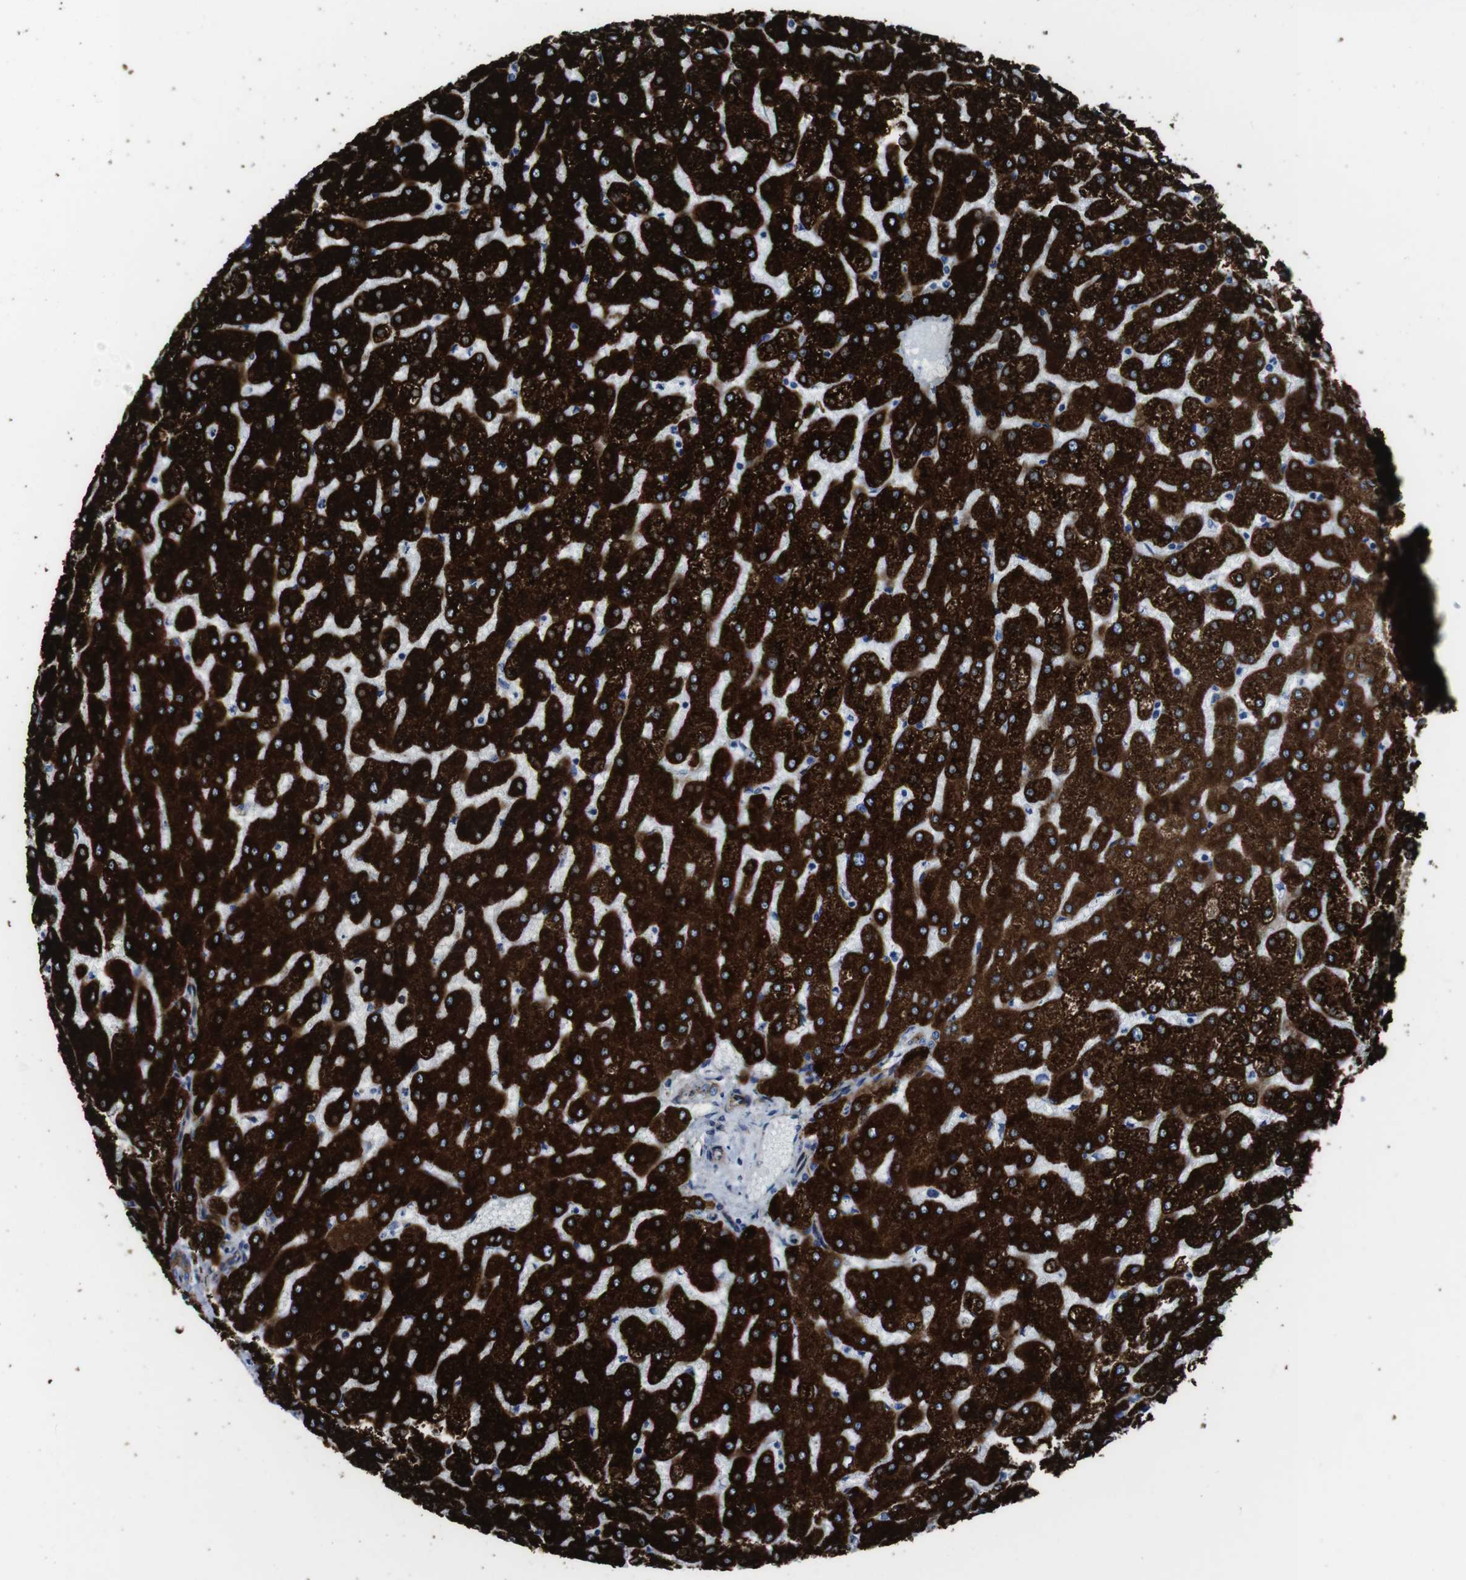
{"staining": {"intensity": "moderate", "quantity": ">75%", "location": "cytoplasmic/membranous"}, "tissue": "liver", "cell_type": "Cholangiocytes", "image_type": "normal", "snomed": [{"axis": "morphology", "description": "Normal tissue, NOS"}, {"axis": "topography", "description": "Liver"}], "caption": "This image shows normal liver stained with immunohistochemistry to label a protein in brown. The cytoplasmic/membranous of cholangiocytes show moderate positivity for the protein. Nuclei are counter-stained blue.", "gene": "NUMB", "patient": {"sex": "female", "age": 32}}